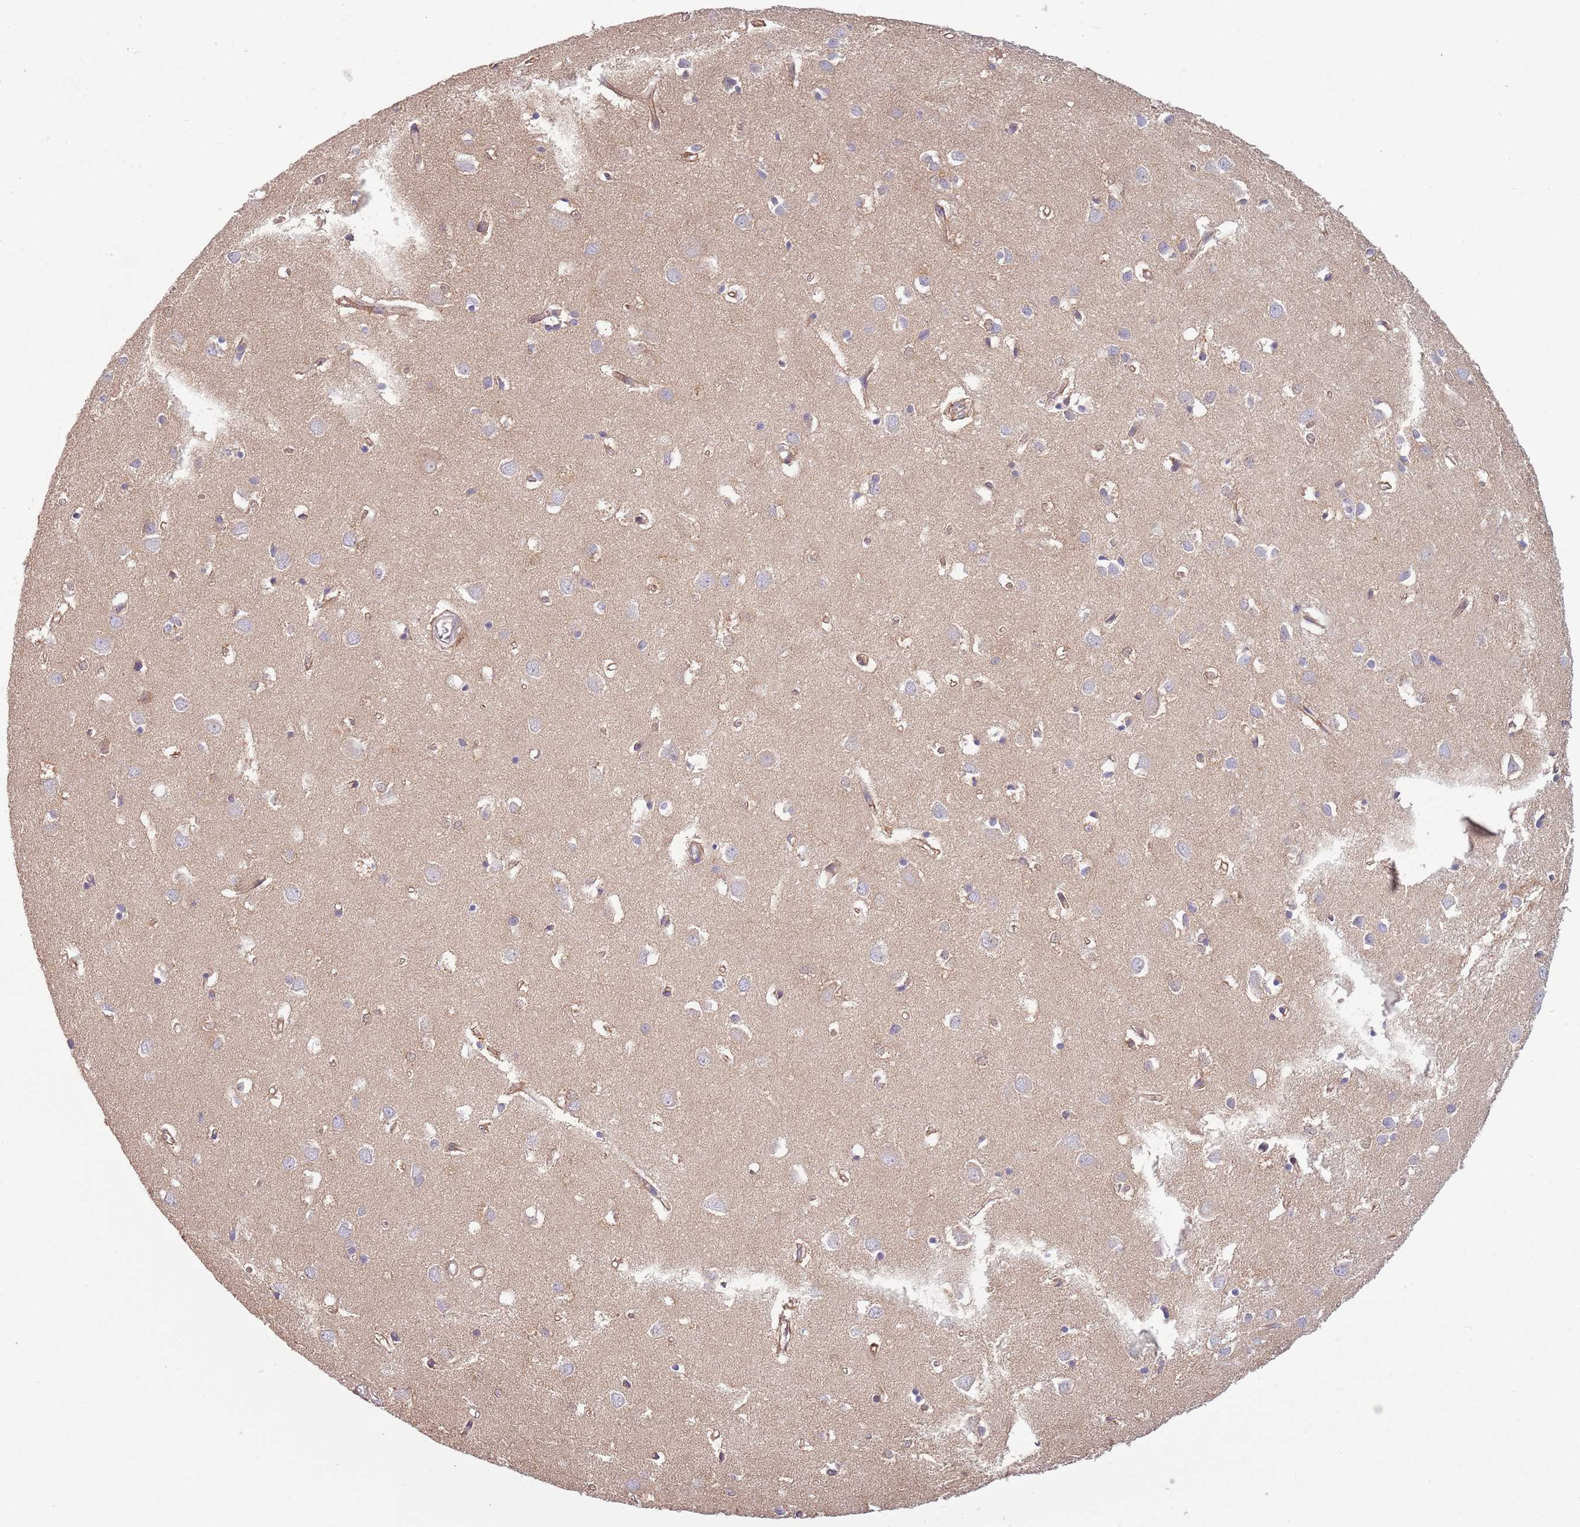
{"staining": {"intensity": "moderate", "quantity": "25%-75%", "location": "cytoplasmic/membranous"}, "tissue": "cerebral cortex", "cell_type": "Endothelial cells", "image_type": "normal", "snomed": [{"axis": "morphology", "description": "Normal tissue, NOS"}, {"axis": "topography", "description": "Cerebral cortex"}], "caption": "Normal cerebral cortex was stained to show a protein in brown. There is medium levels of moderate cytoplasmic/membranous expression in about 25%-75% of endothelial cells.", "gene": "COQ5", "patient": {"sex": "female", "age": 64}}